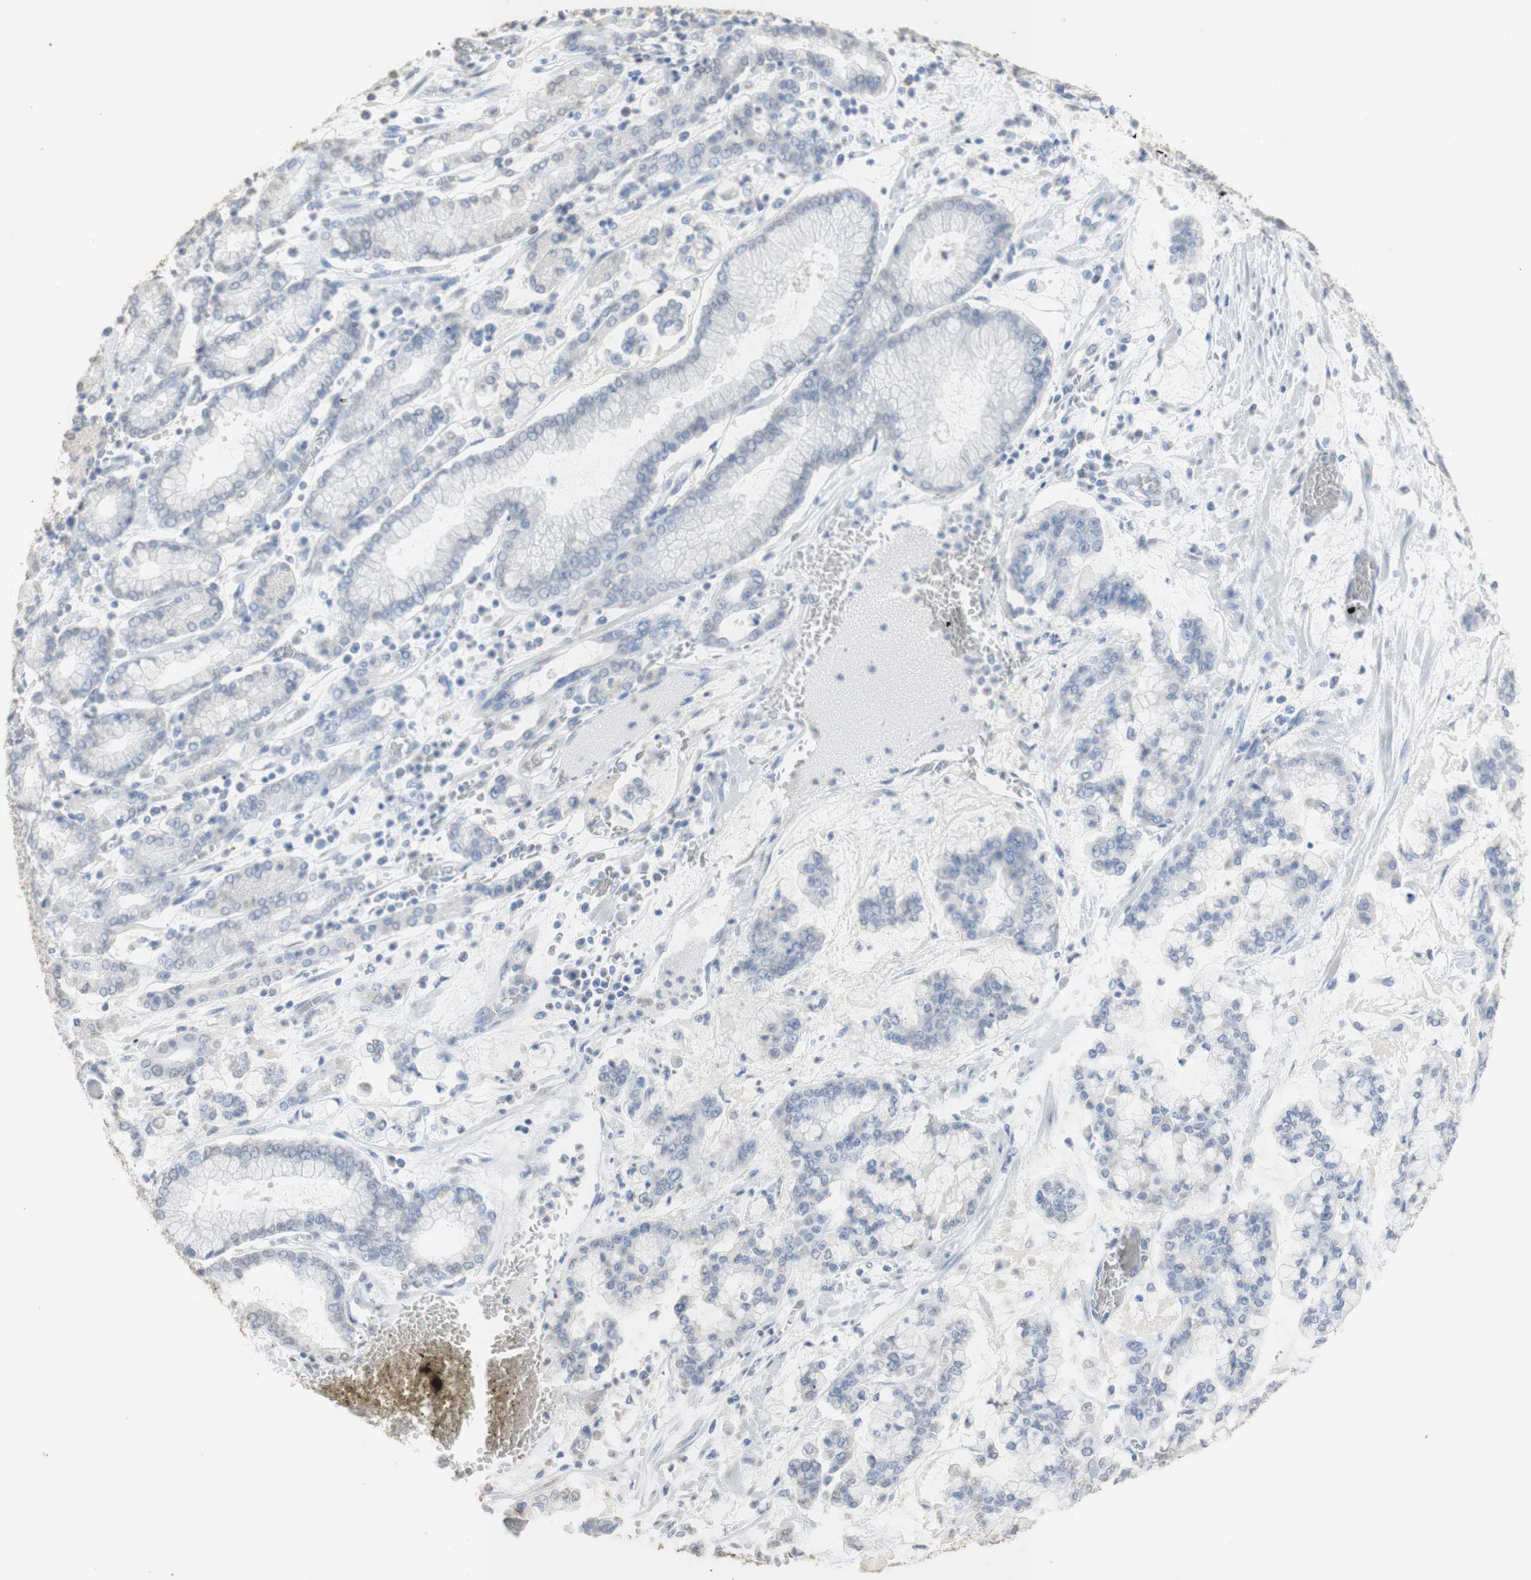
{"staining": {"intensity": "negative", "quantity": "none", "location": "none"}, "tissue": "stomach cancer", "cell_type": "Tumor cells", "image_type": "cancer", "snomed": [{"axis": "morphology", "description": "Normal tissue, NOS"}, {"axis": "morphology", "description": "Adenocarcinoma, NOS"}, {"axis": "topography", "description": "Stomach, upper"}, {"axis": "topography", "description": "Stomach"}], "caption": "The immunohistochemistry histopathology image has no significant staining in tumor cells of adenocarcinoma (stomach) tissue.", "gene": "L1CAM", "patient": {"sex": "male", "age": 76}}